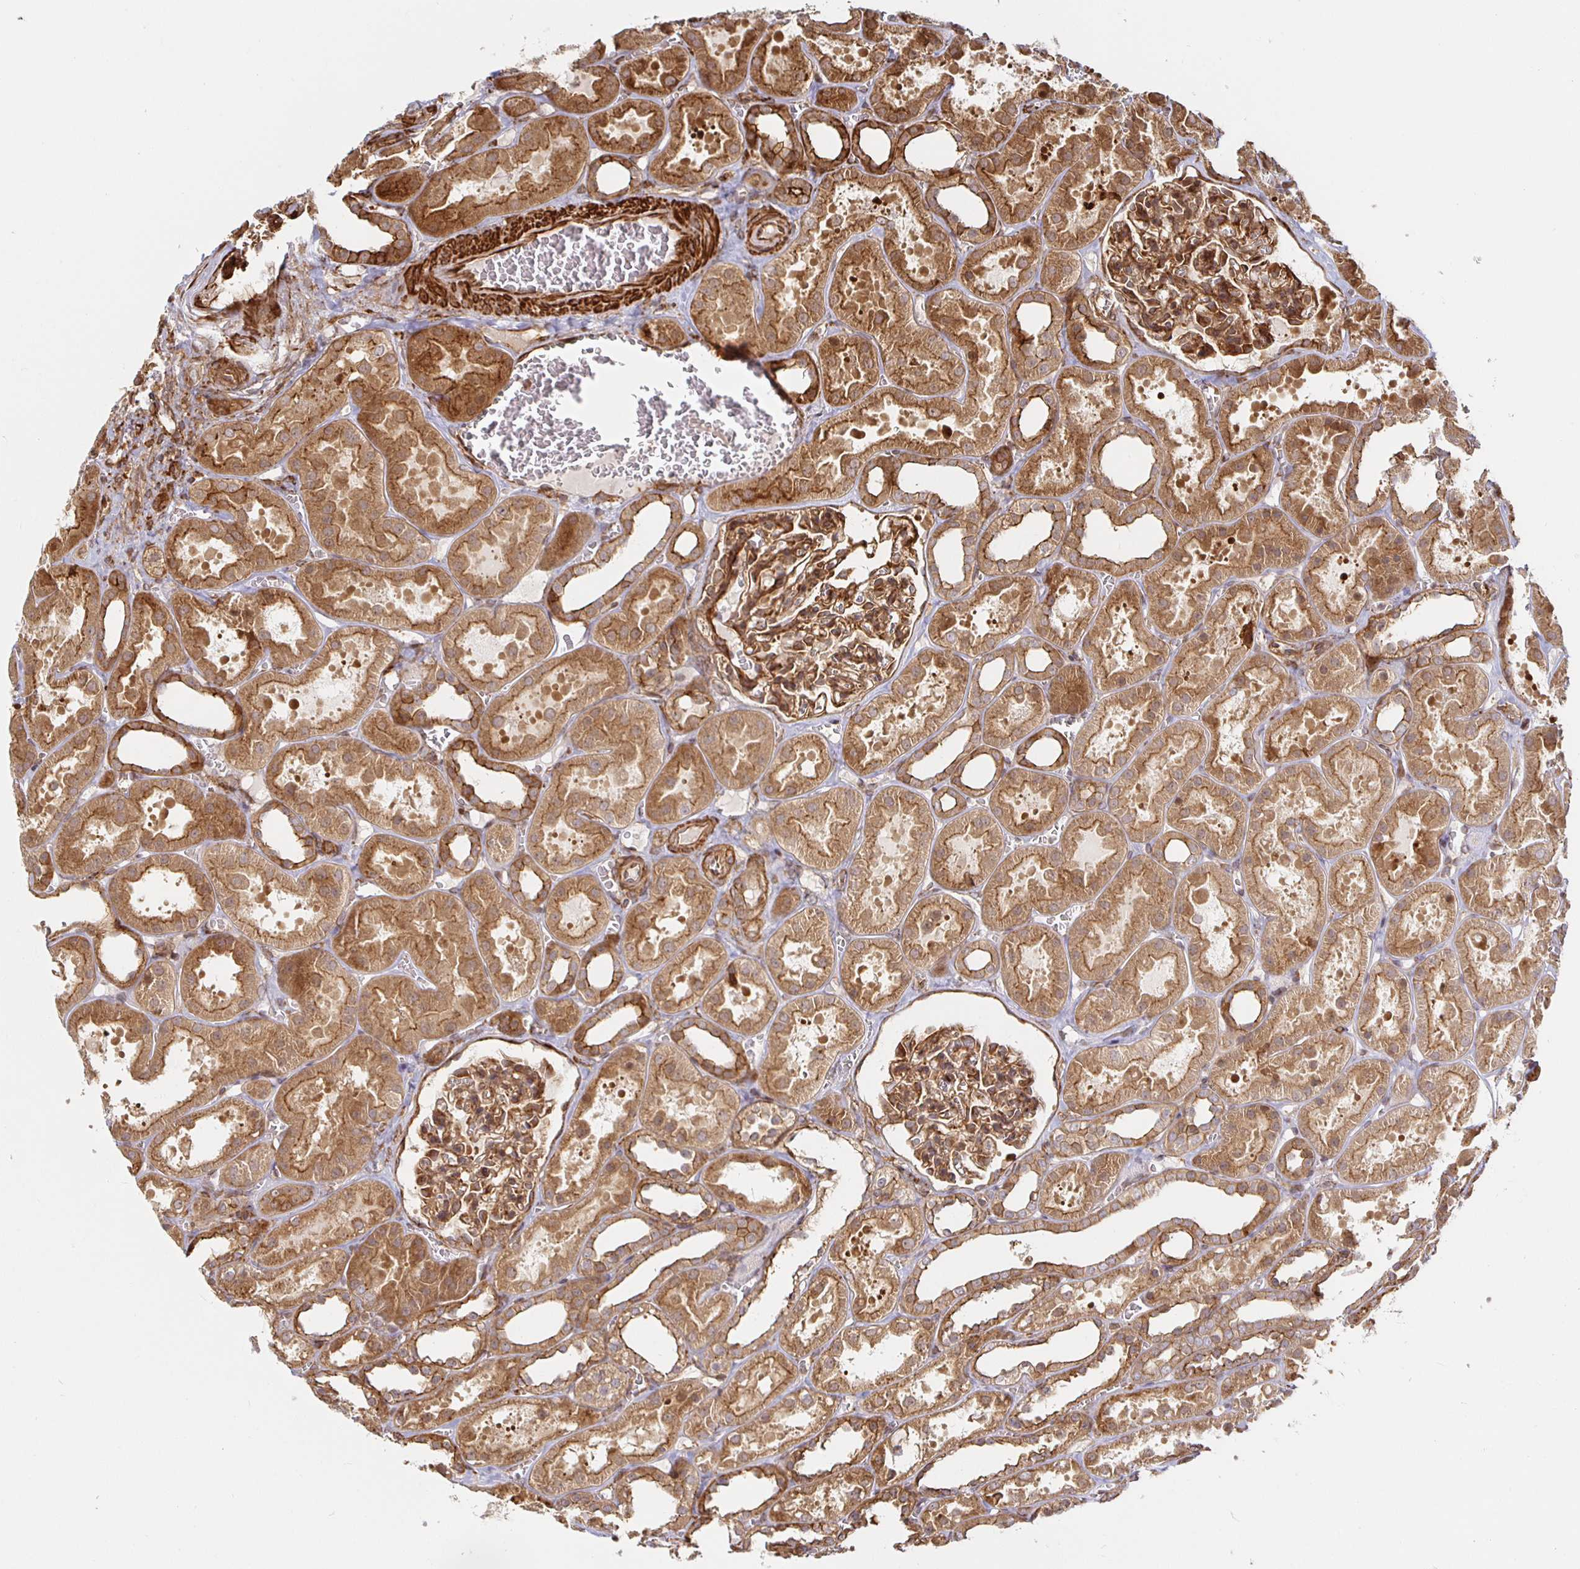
{"staining": {"intensity": "strong", "quantity": ">75%", "location": "cytoplasmic/membranous"}, "tissue": "kidney", "cell_type": "Cells in glomeruli", "image_type": "normal", "snomed": [{"axis": "morphology", "description": "Normal tissue, NOS"}, {"axis": "topography", "description": "Kidney"}], "caption": "Protein expression by IHC displays strong cytoplasmic/membranous positivity in about >75% of cells in glomeruli in unremarkable kidney.", "gene": "STRAP", "patient": {"sex": "female", "age": 41}}